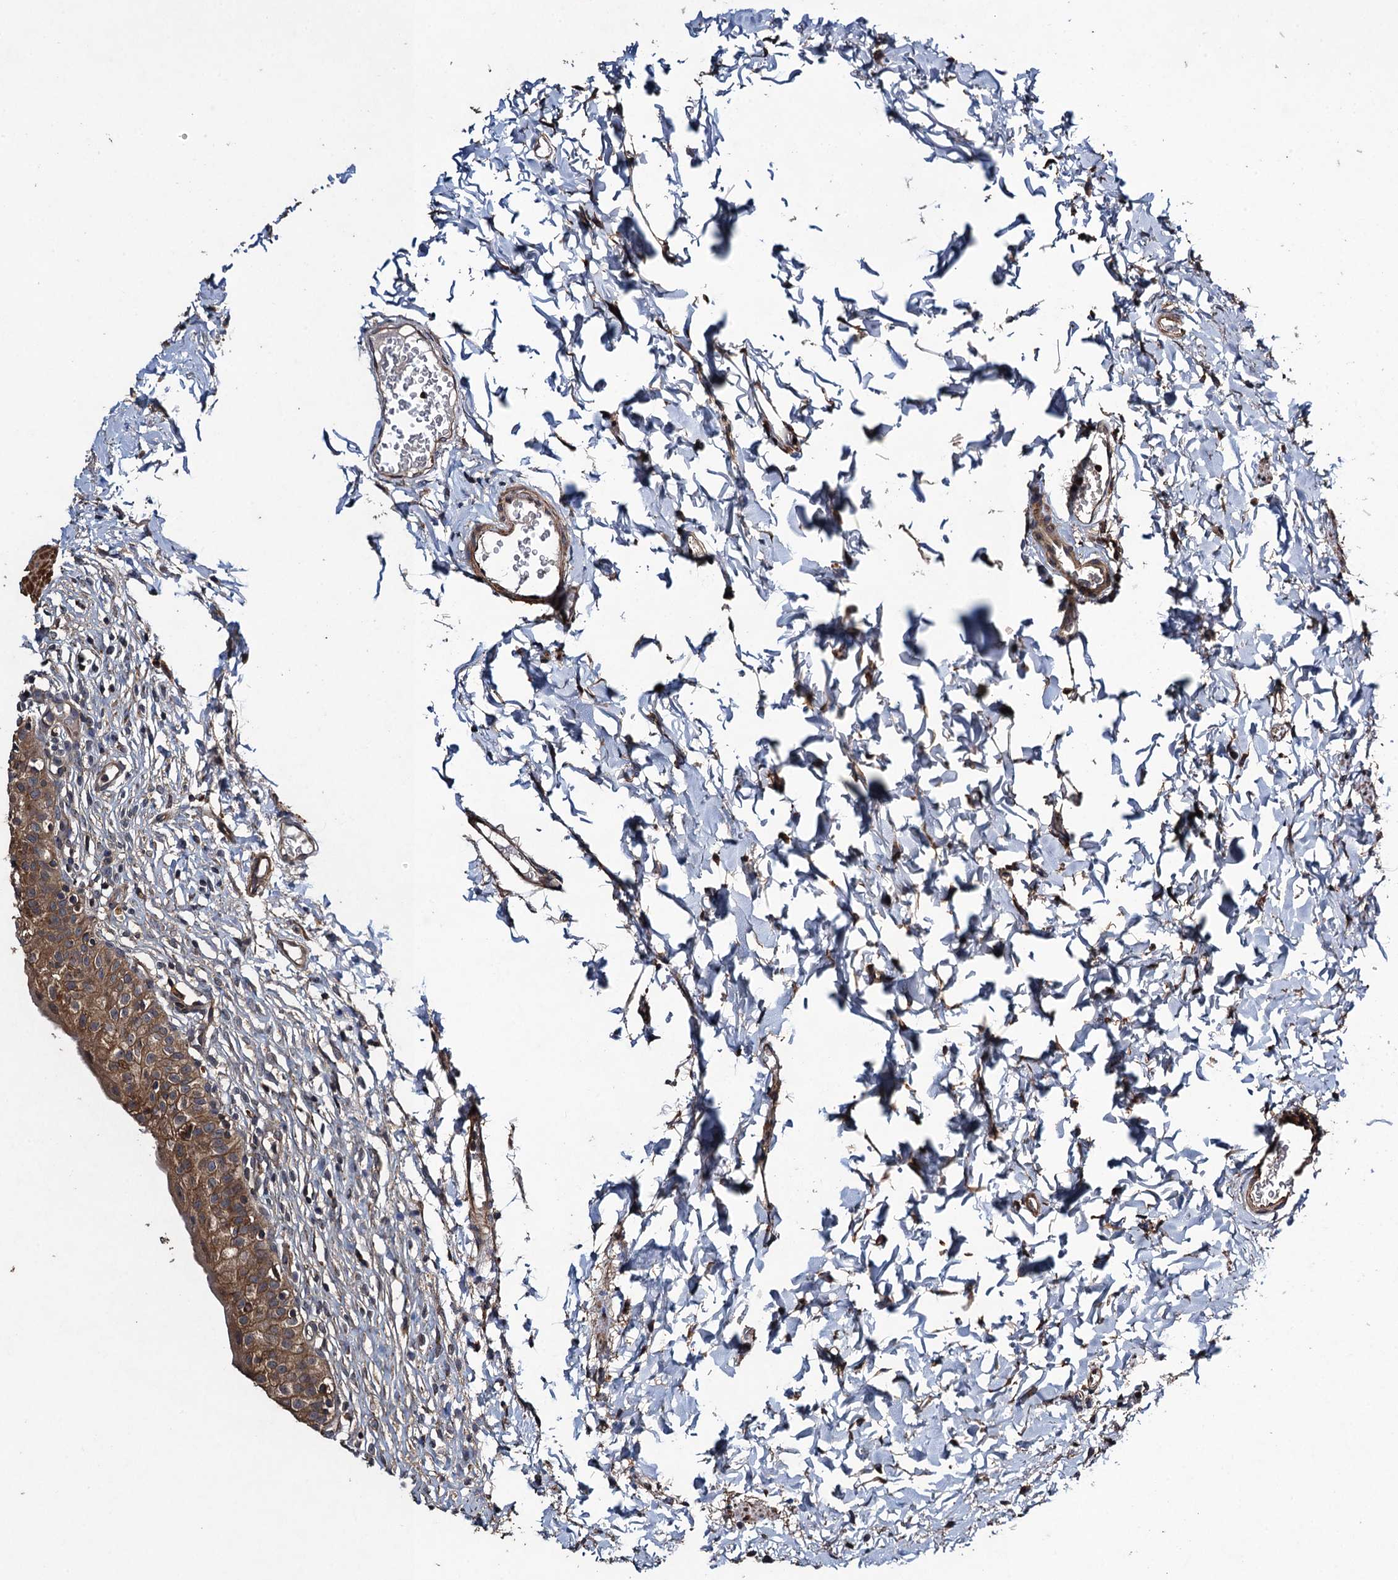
{"staining": {"intensity": "moderate", "quantity": ">75%", "location": "cytoplasmic/membranous"}, "tissue": "urinary bladder", "cell_type": "Urothelial cells", "image_type": "normal", "snomed": [{"axis": "morphology", "description": "Normal tissue, NOS"}, {"axis": "topography", "description": "Urinary bladder"}], "caption": "The photomicrograph demonstrates immunohistochemical staining of benign urinary bladder. There is moderate cytoplasmic/membranous staining is seen in about >75% of urothelial cells.", "gene": "CNTN5", "patient": {"sex": "male", "age": 55}}